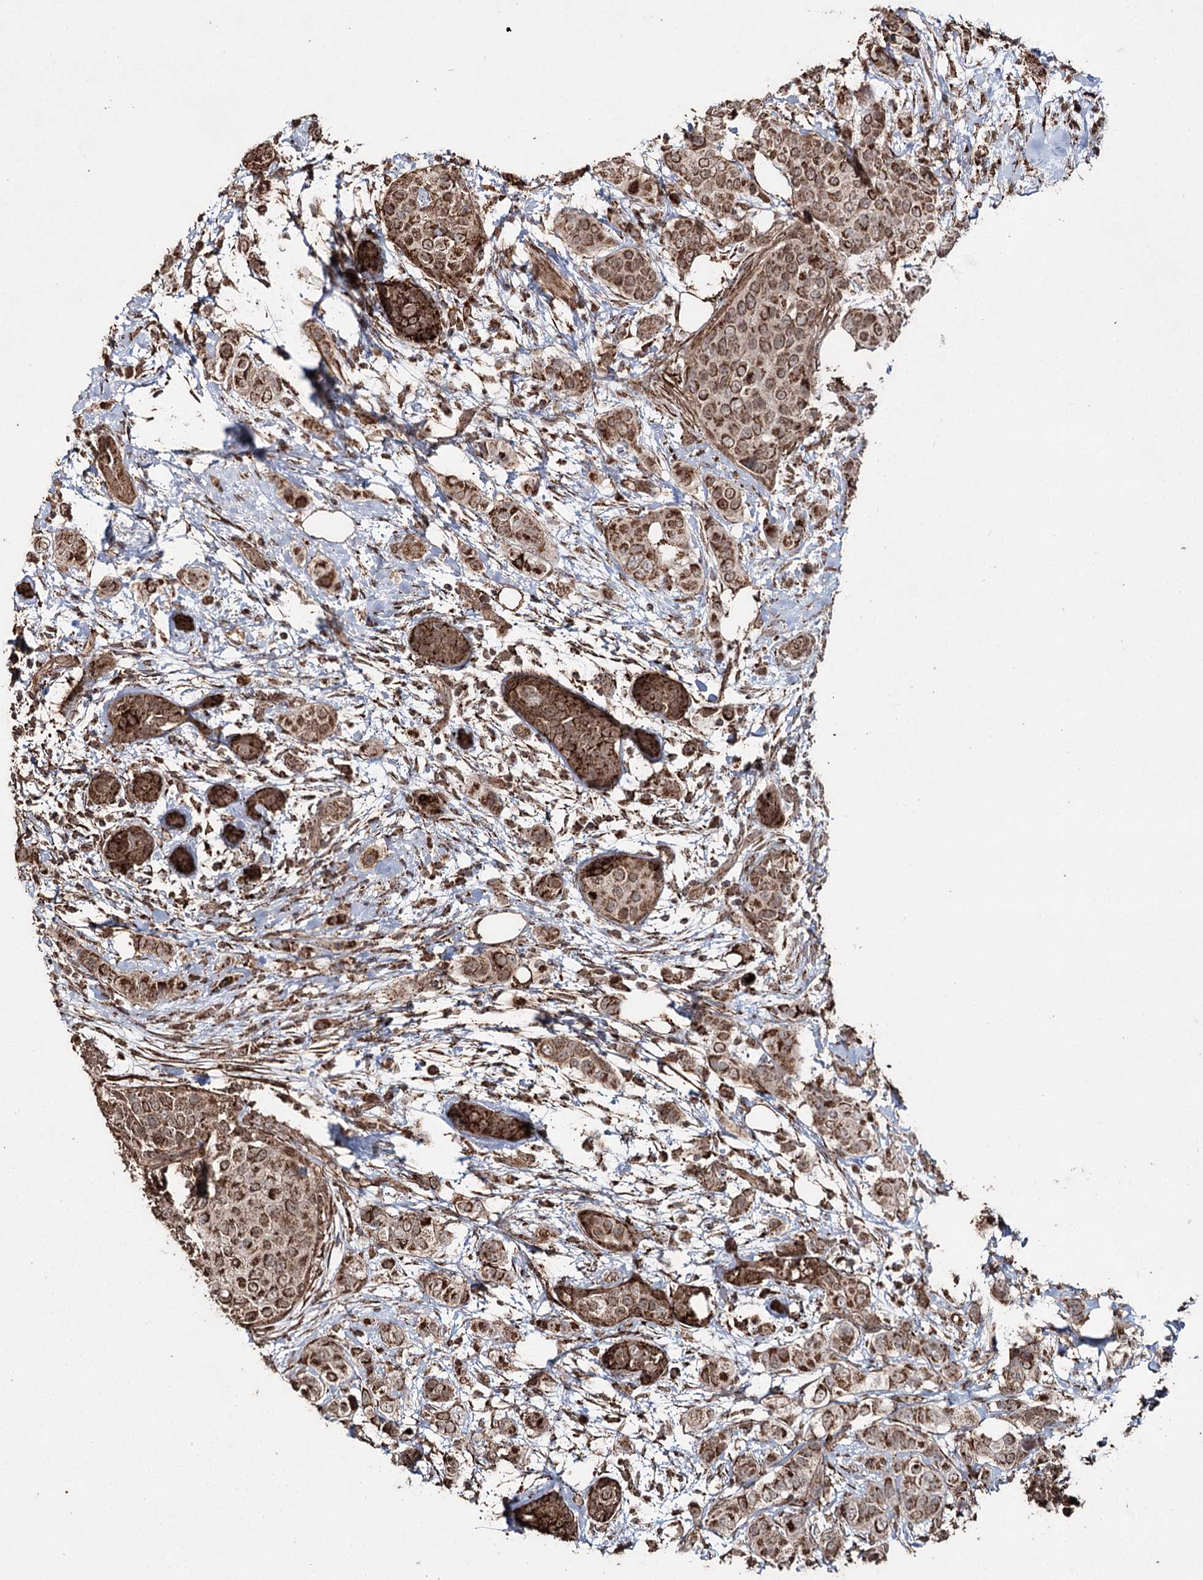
{"staining": {"intensity": "strong", "quantity": ">75%", "location": "cytoplasmic/membranous"}, "tissue": "breast cancer", "cell_type": "Tumor cells", "image_type": "cancer", "snomed": [{"axis": "morphology", "description": "Lobular carcinoma"}, {"axis": "topography", "description": "Breast"}], "caption": "Immunohistochemistry (IHC) (DAB (3,3'-diaminobenzidine)) staining of lobular carcinoma (breast) demonstrates strong cytoplasmic/membranous protein positivity in about >75% of tumor cells.", "gene": "SLF2", "patient": {"sex": "female", "age": 51}}